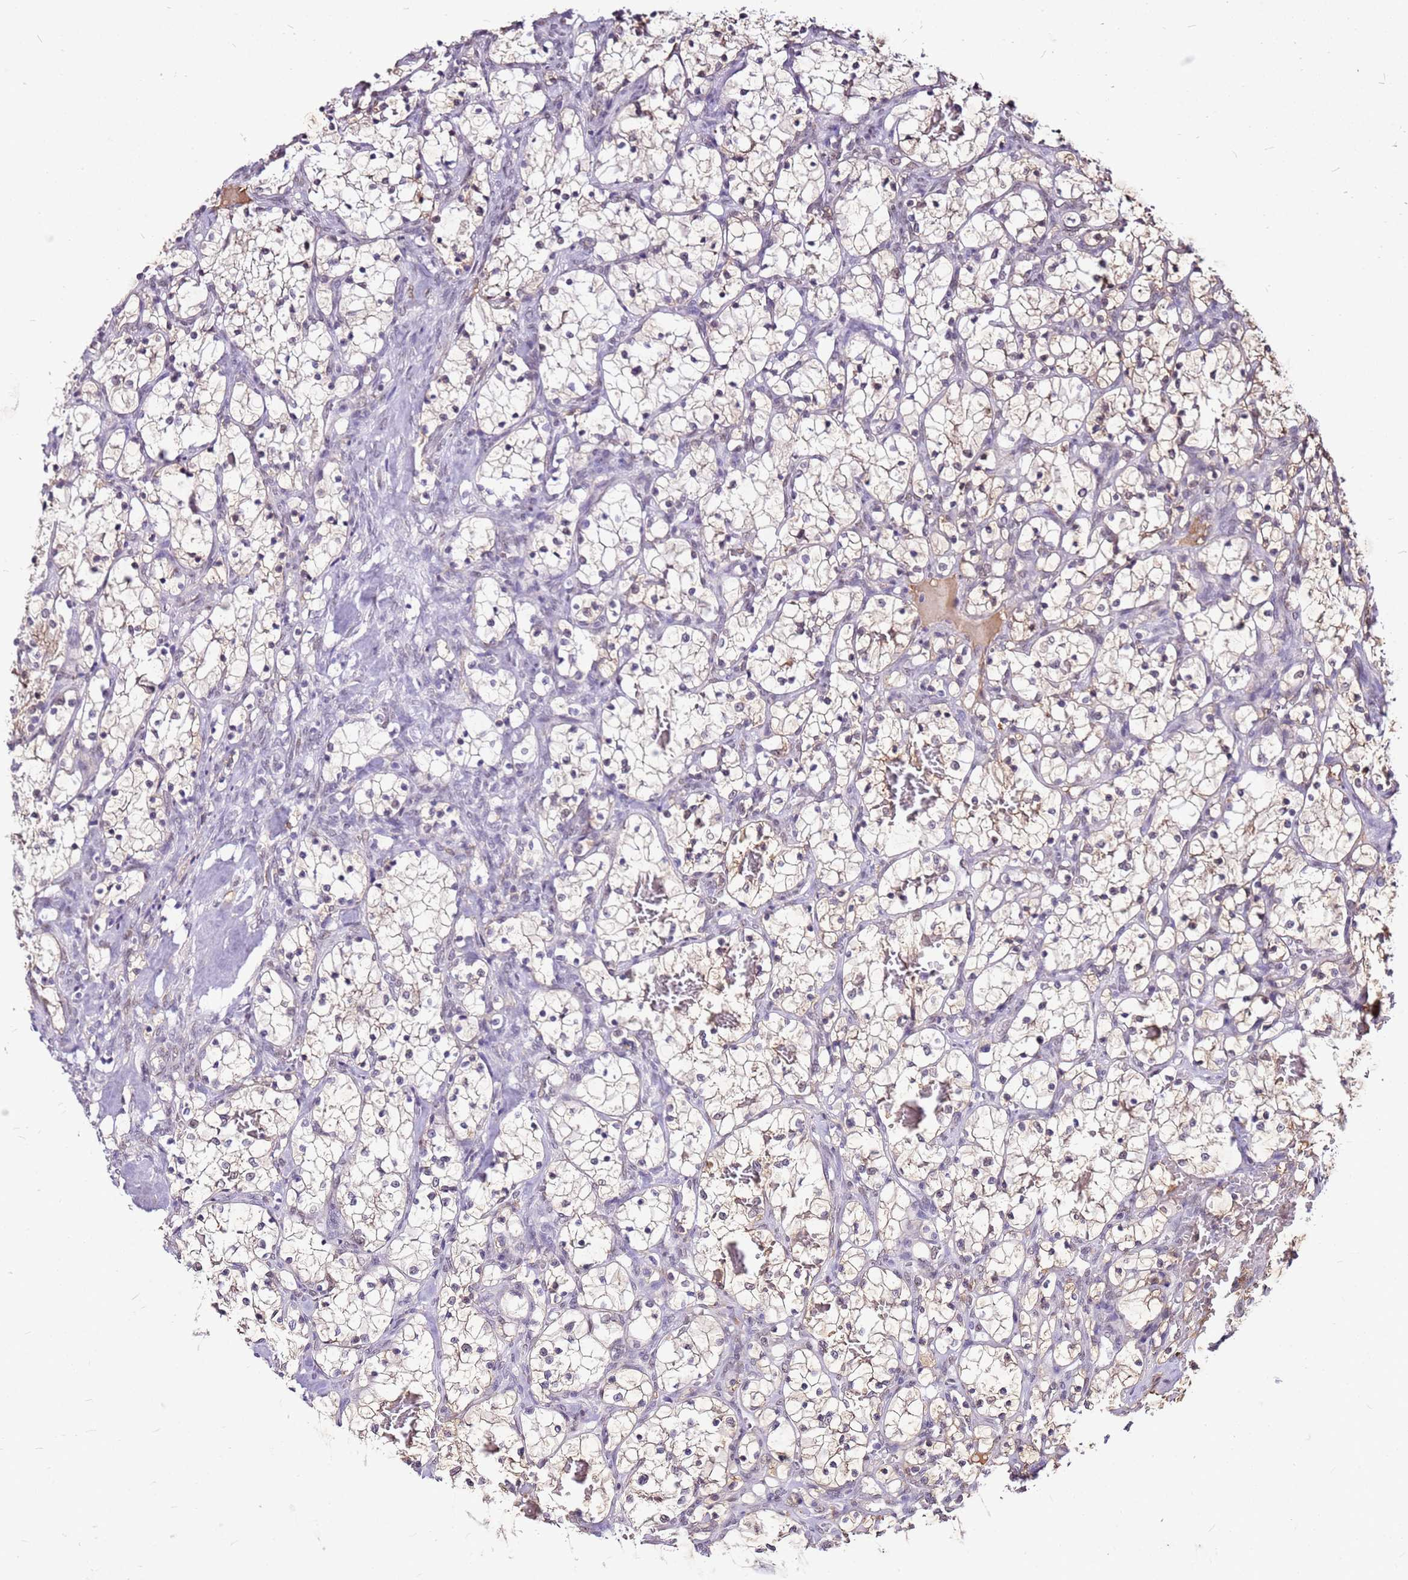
{"staining": {"intensity": "weak", "quantity": "25%-75%", "location": "cytoplasmic/membranous"}, "tissue": "renal cancer", "cell_type": "Tumor cells", "image_type": "cancer", "snomed": [{"axis": "morphology", "description": "Adenocarcinoma, NOS"}, {"axis": "topography", "description": "Kidney"}], "caption": "IHC micrograph of neoplastic tissue: renal adenocarcinoma stained using IHC shows low levels of weak protein expression localized specifically in the cytoplasmic/membranous of tumor cells, appearing as a cytoplasmic/membranous brown color.", "gene": "ALDH1A3", "patient": {"sex": "female", "age": 69}}